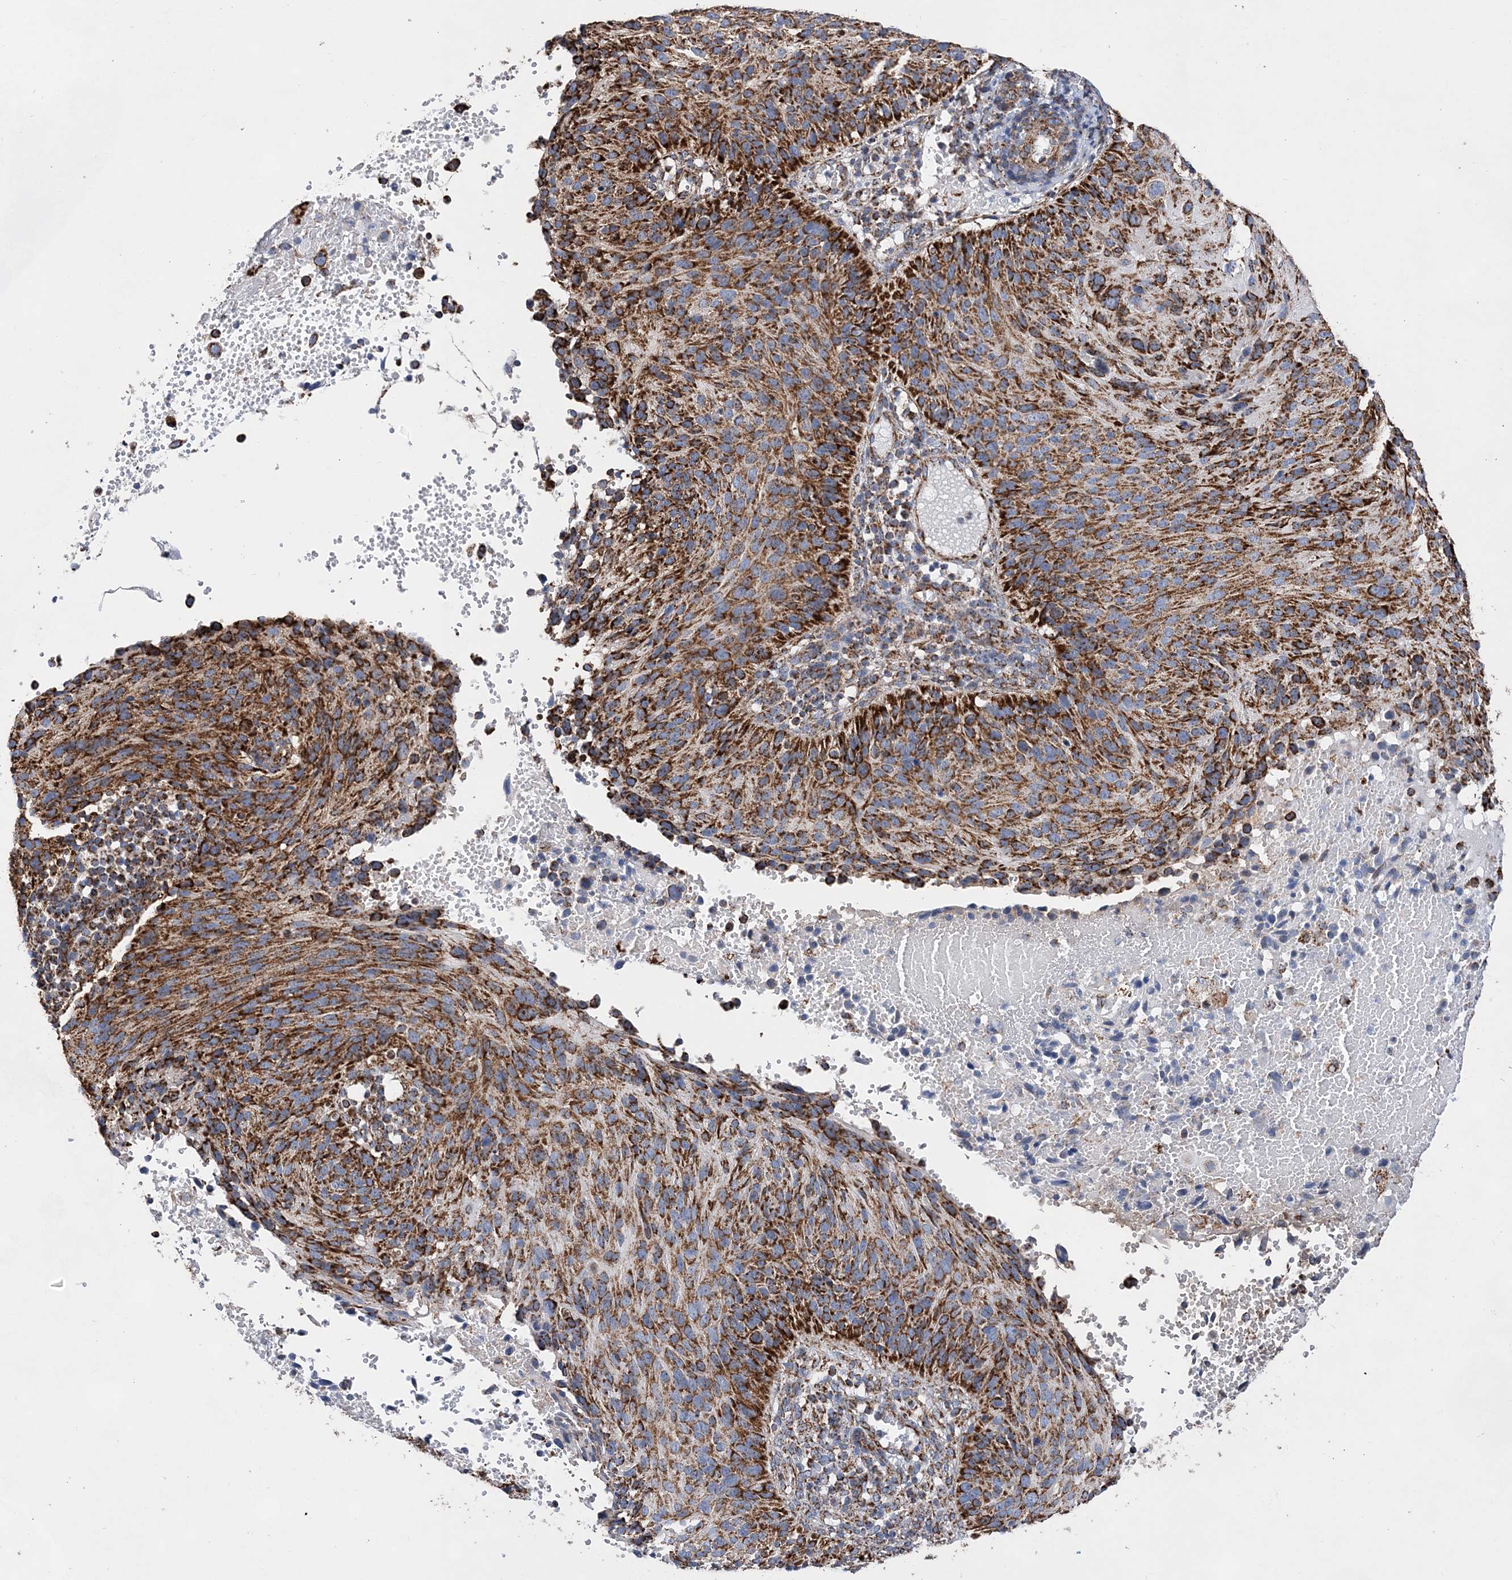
{"staining": {"intensity": "strong", "quantity": ">75%", "location": "cytoplasmic/membranous"}, "tissue": "cervical cancer", "cell_type": "Tumor cells", "image_type": "cancer", "snomed": [{"axis": "morphology", "description": "Squamous cell carcinoma, NOS"}, {"axis": "topography", "description": "Cervix"}], "caption": "Immunohistochemical staining of human cervical cancer (squamous cell carcinoma) exhibits strong cytoplasmic/membranous protein staining in approximately >75% of tumor cells.", "gene": "ACOT9", "patient": {"sex": "female", "age": 74}}